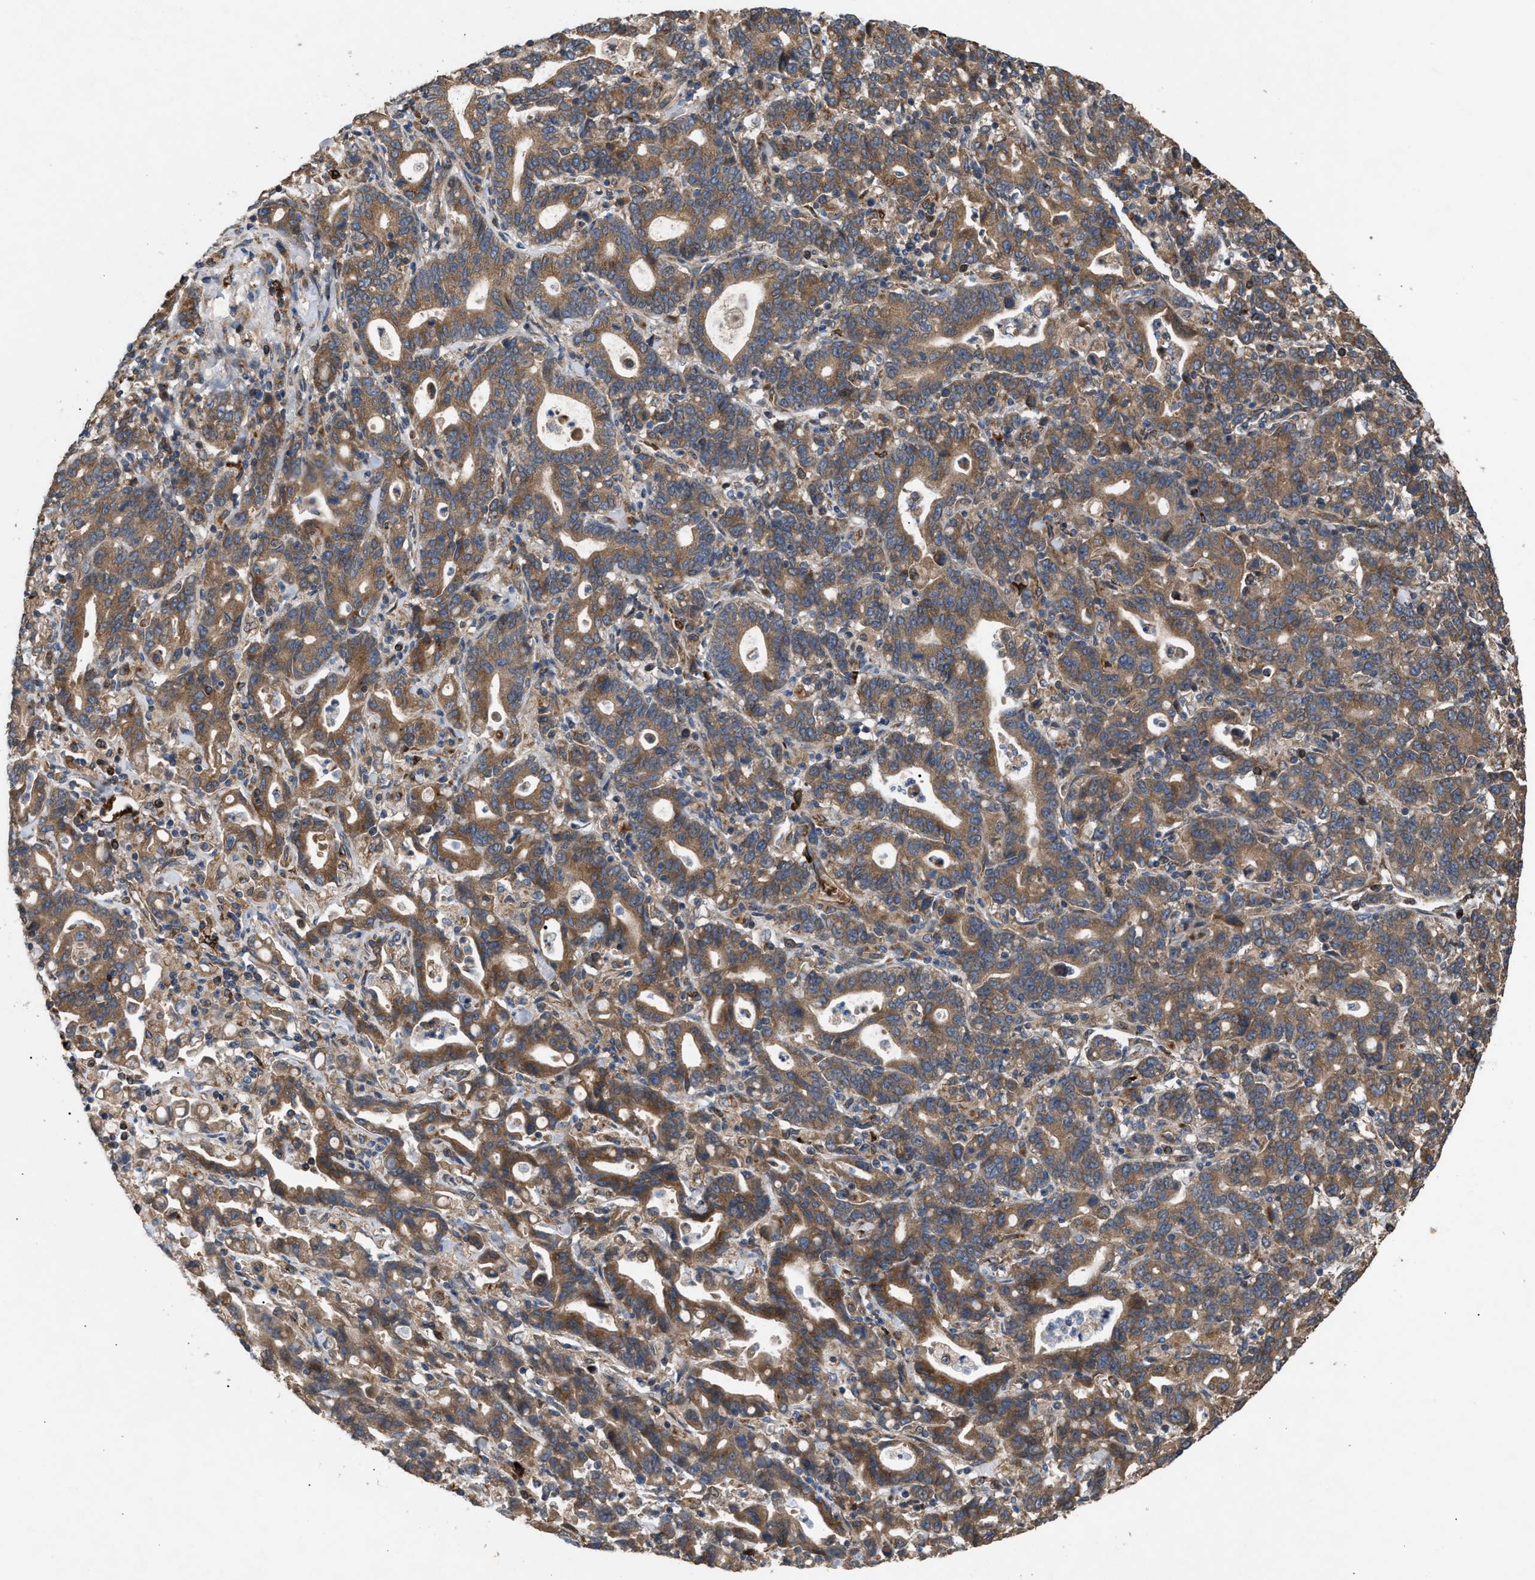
{"staining": {"intensity": "moderate", "quantity": ">75%", "location": "cytoplasmic/membranous"}, "tissue": "stomach cancer", "cell_type": "Tumor cells", "image_type": "cancer", "snomed": [{"axis": "morphology", "description": "Adenocarcinoma, NOS"}, {"axis": "topography", "description": "Stomach, upper"}], "caption": "Tumor cells exhibit moderate cytoplasmic/membranous expression in approximately >75% of cells in adenocarcinoma (stomach).", "gene": "GCC1", "patient": {"sex": "male", "age": 69}}